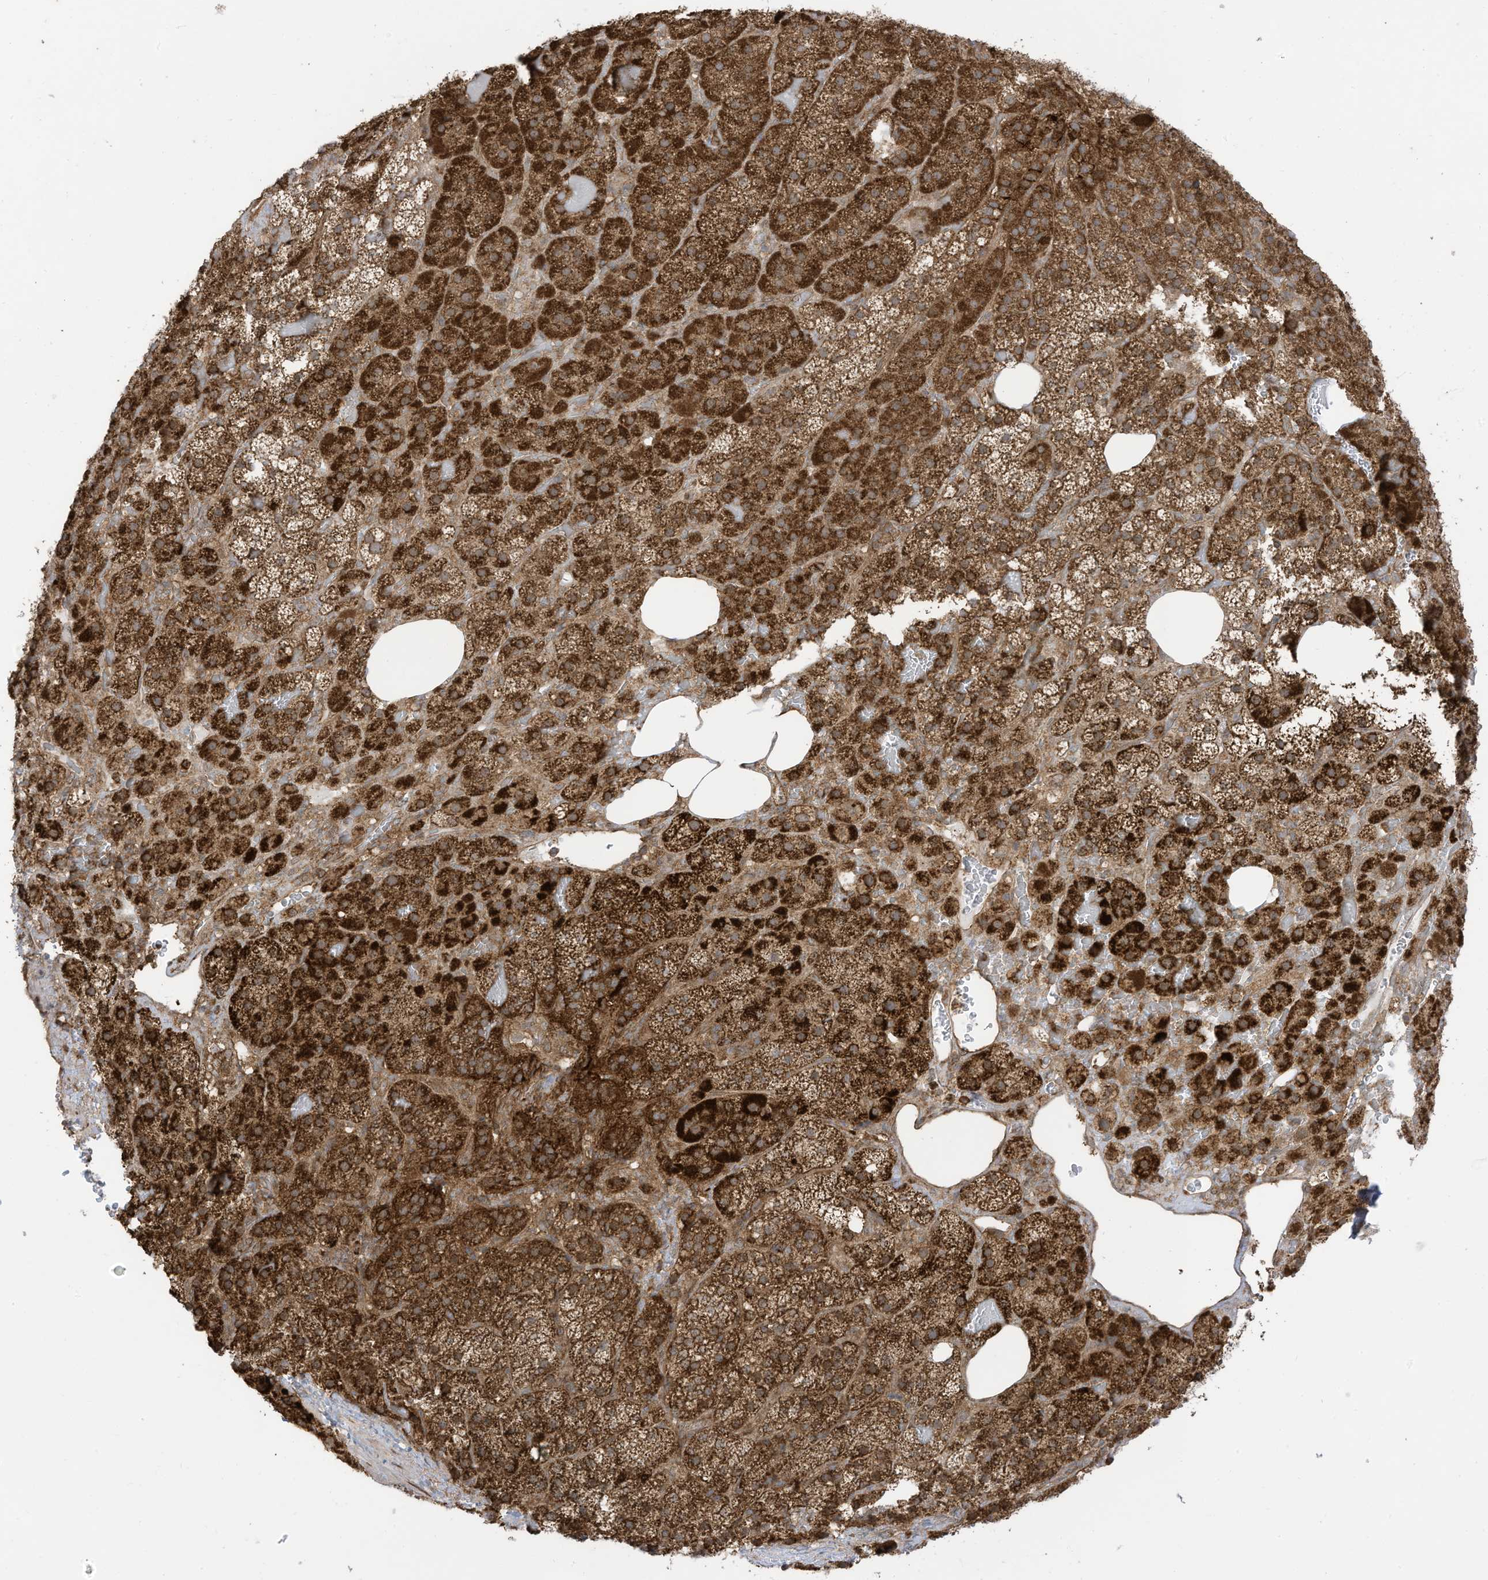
{"staining": {"intensity": "strong", "quantity": ">75%", "location": "cytoplasmic/membranous"}, "tissue": "adrenal gland", "cell_type": "Glandular cells", "image_type": "normal", "snomed": [{"axis": "morphology", "description": "Normal tissue, NOS"}, {"axis": "topography", "description": "Adrenal gland"}], "caption": "A high amount of strong cytoplasmic/membranous positivity is appreciated in approximately >75% of glandular cells in benign adrenal gland. The staining was performed using DAB, with brown indicating positive protein expression. Nuclei are stained blue with hematoxylin.", "gene": "REPS1", "patient": {"sex": "female", "age": 59}}